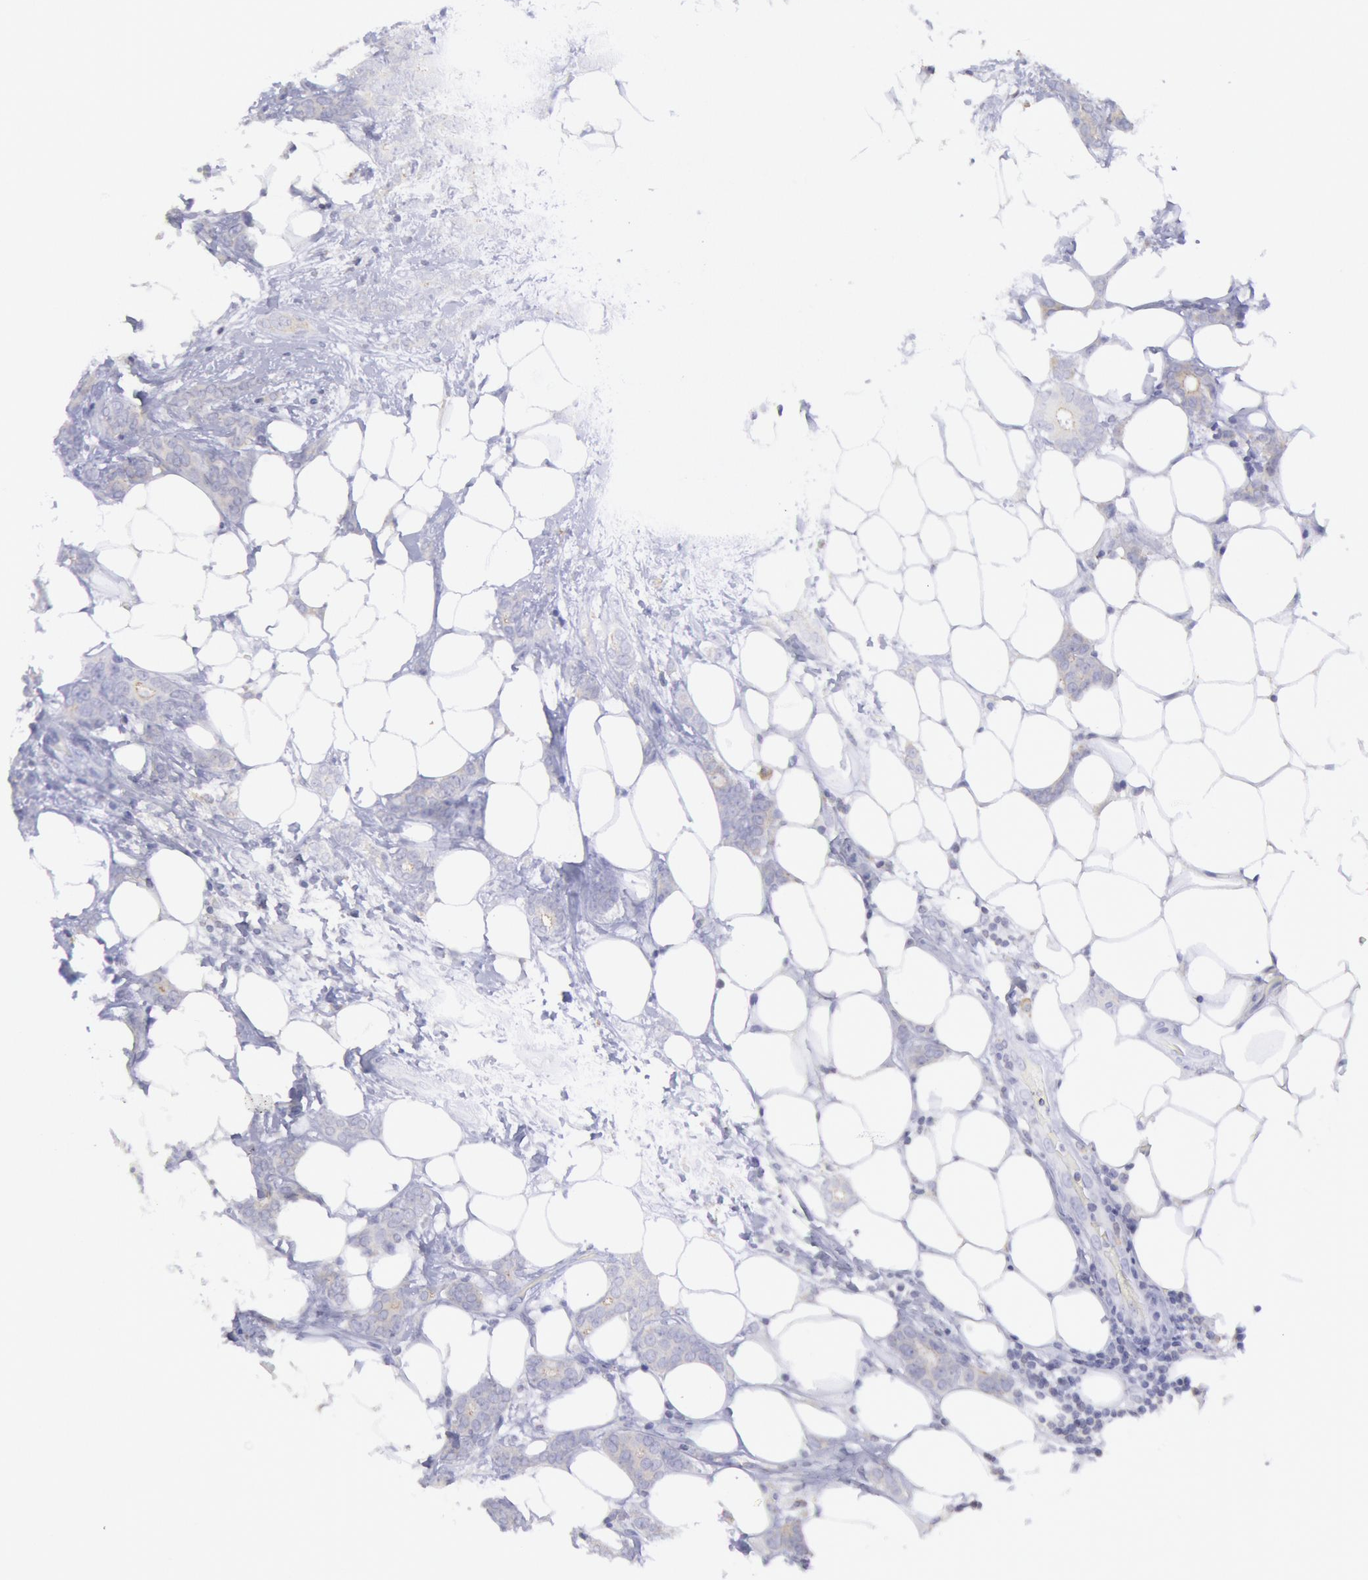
{"staining": {"intensity": "negative", "quantity": "none", "location": "none"}, "tissue": "breast cancer", "cell_type": "Tumor cells", "image_type": "cancer", "snomed": [{"axis": "morphology", "description": "Duct carcinoma"}, {"axis": "topography", "description": "Breast"}], "caption": "Image shows no significant protein positivity in tumor cells of infiltrating ductal carcinoma (breast).", "gene": "MYH7", "patient": {"sex": "female", "age": 53}}